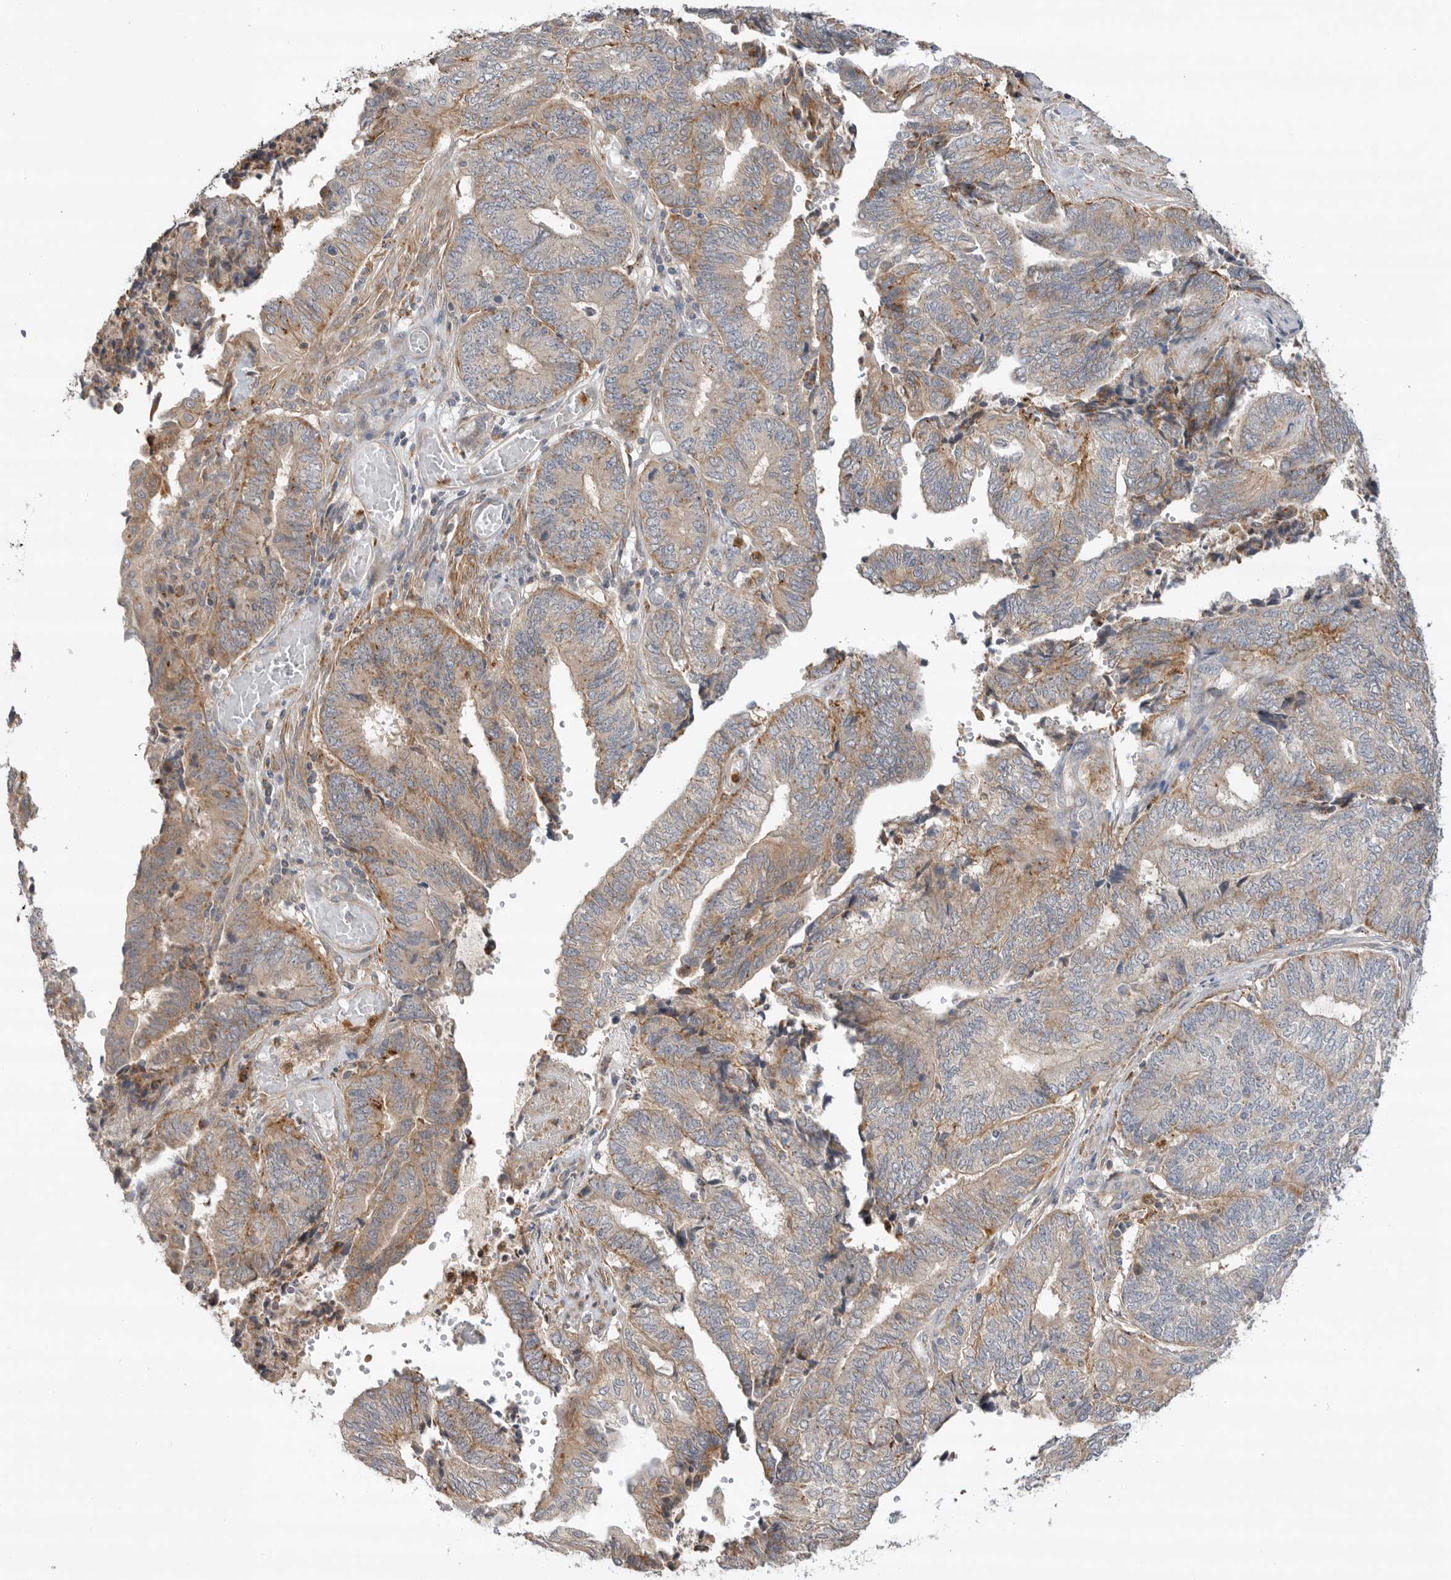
{"staining": {"intensity": "weak", "quantity": "<25%", "location": "cytoplasmic/membranous"}, "tissue": "endometrial cancer", "cell_type": "Tumor cells", "image_type": "cancer", "snomed": [{"axis": "morphology", "description": "Adenocarcinoma, NOS"}, {"axis": "topography", "description": "Uterus"}, {"axis": "topography", "description": "Endometrium"}], "caption": "The image reveals no significant staining in tumor cells of adenocarcinoma (endometrial).", "gene": "GNE", "patient": {"sex": "female", "age": 70}}